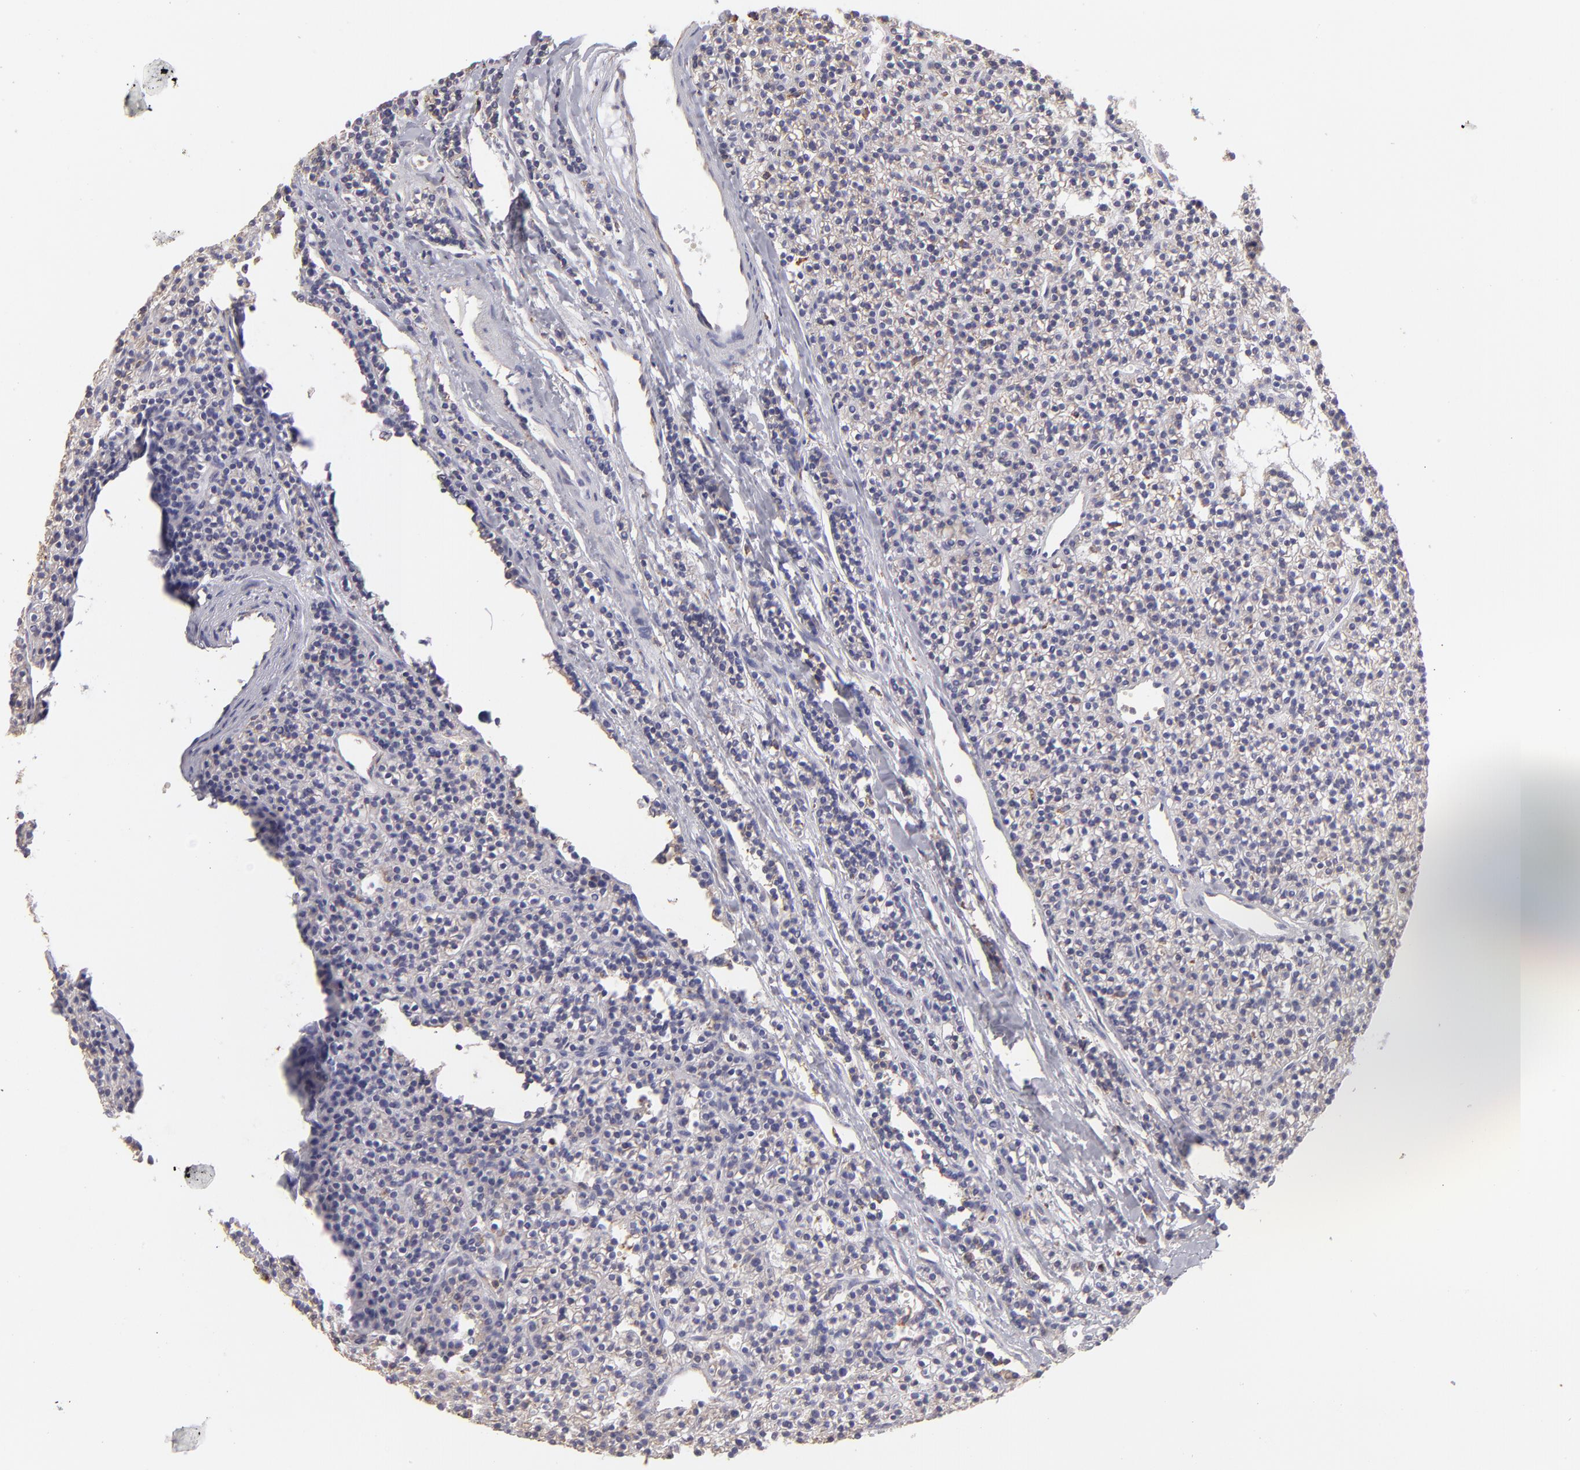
{"staining": {"intensity": "weak", "quantity": ">75%", "location": "cytoplasmic/membranous"}, "tissue": "parathyroid gland", "cell_type": "Glandular cells", "image_type": "normal", "snomed": [{"axis": "morphology", "description": "Normal tissue, NOS"}, {"axis": "topography", "description": "Parathyroid gland"}], "caption": "This image displays immunohistochemistry staining of unremarkable human parathyroid gland, with low weak cytoplasmic/membranous expression in about >75% of glandular cells.", "gene": "CALR", "patient": {"sex": "female", "age": 45}}